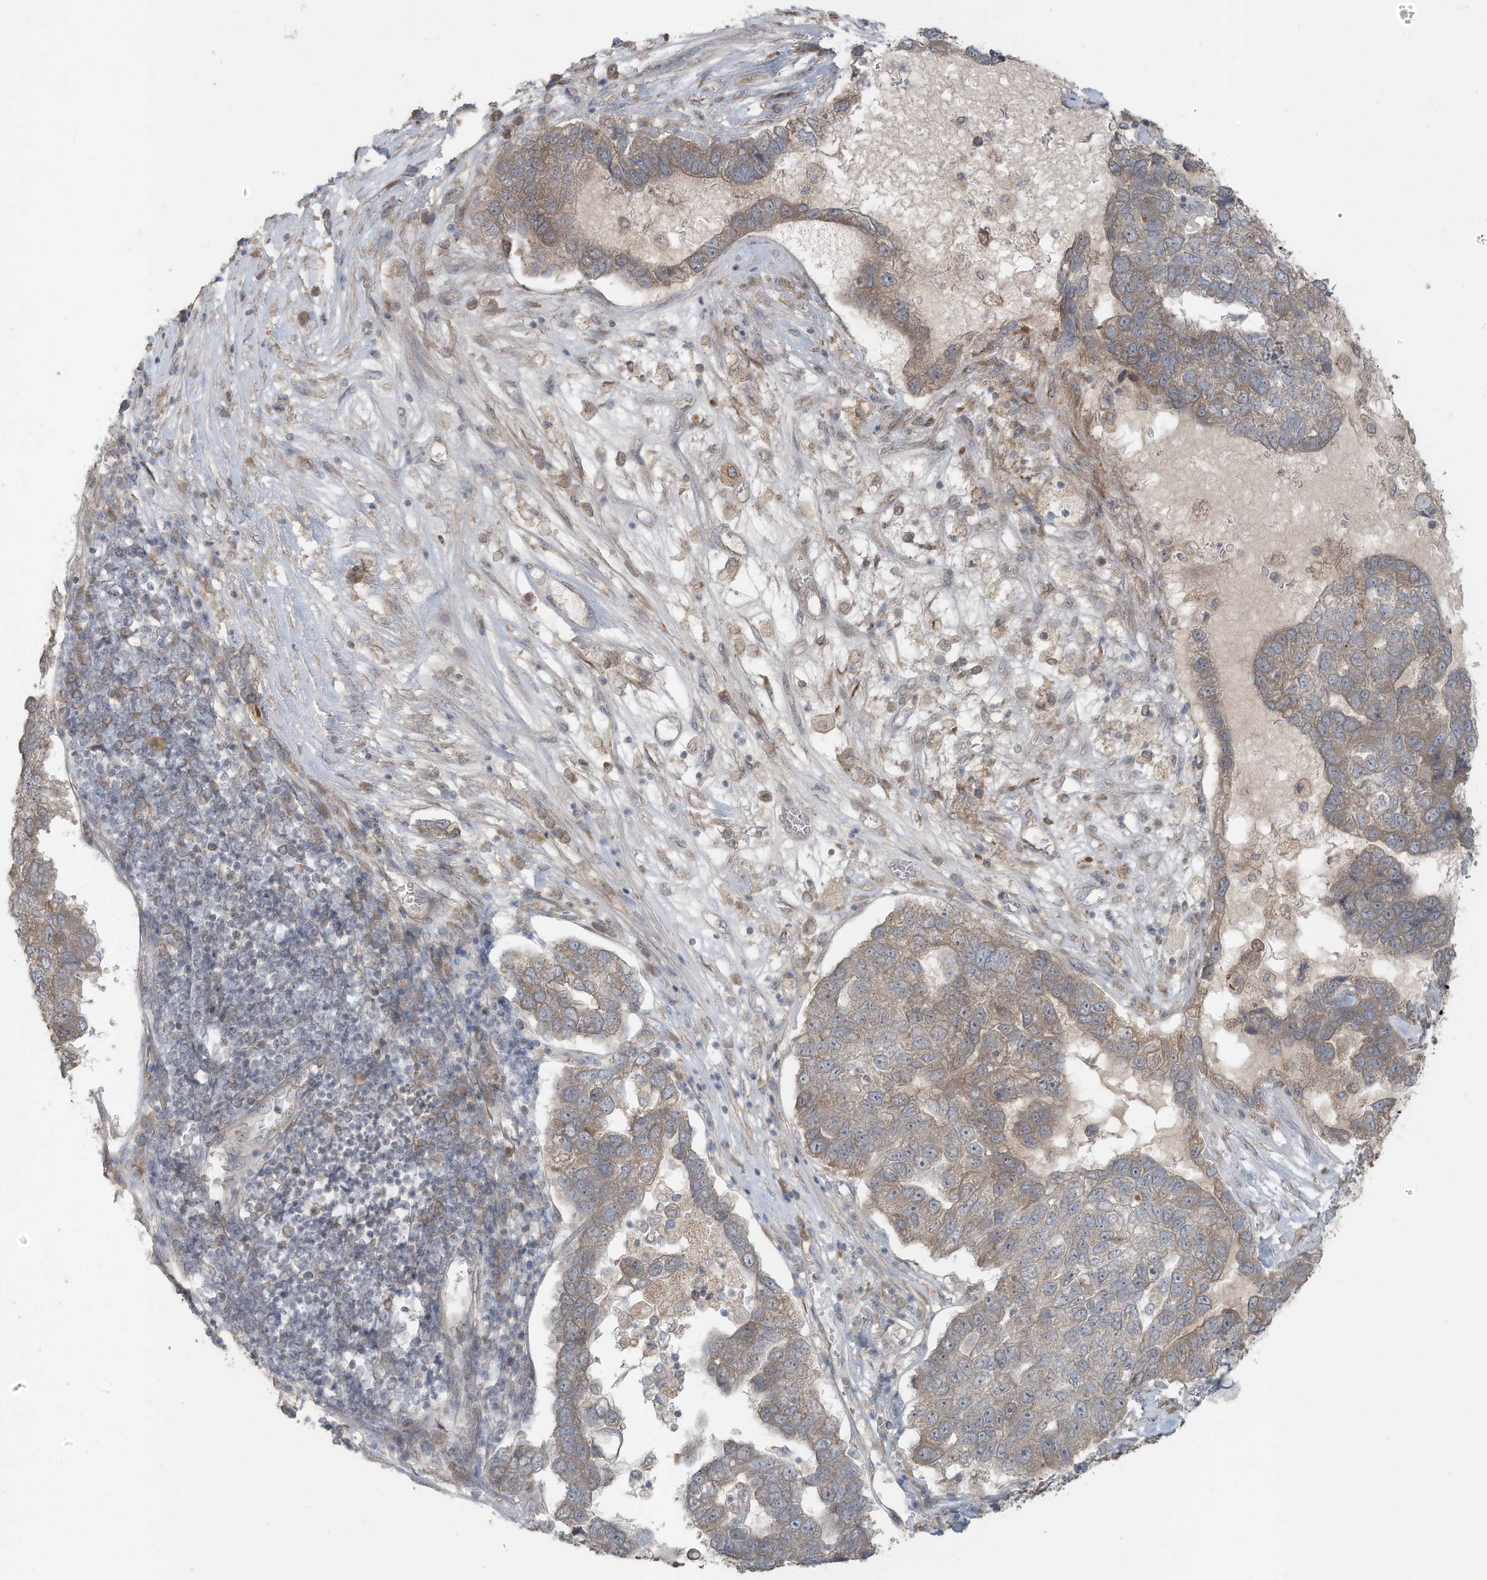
{"staining": {"intensity": "weak", "quantity": ">75%", "location": "cytoplasmic/membranous"}, "tissue": "pancreatic cancer", "cell_type": "Tumor cells", "image_type": "cancer", "snomed": [{"axis": "morphology", "description": "Adenocarcinoma, NOS"}, {"axis": "topography", "description": "Pancreas"}], "caption": "Protein expression analysis of pancreatic adenocarcinoma shows weak cytoplasmic/membranous staining in approximately >75% of tumor cells.", "gene": "MAGIX", "patient": {"sex": "female", "age": 61}}